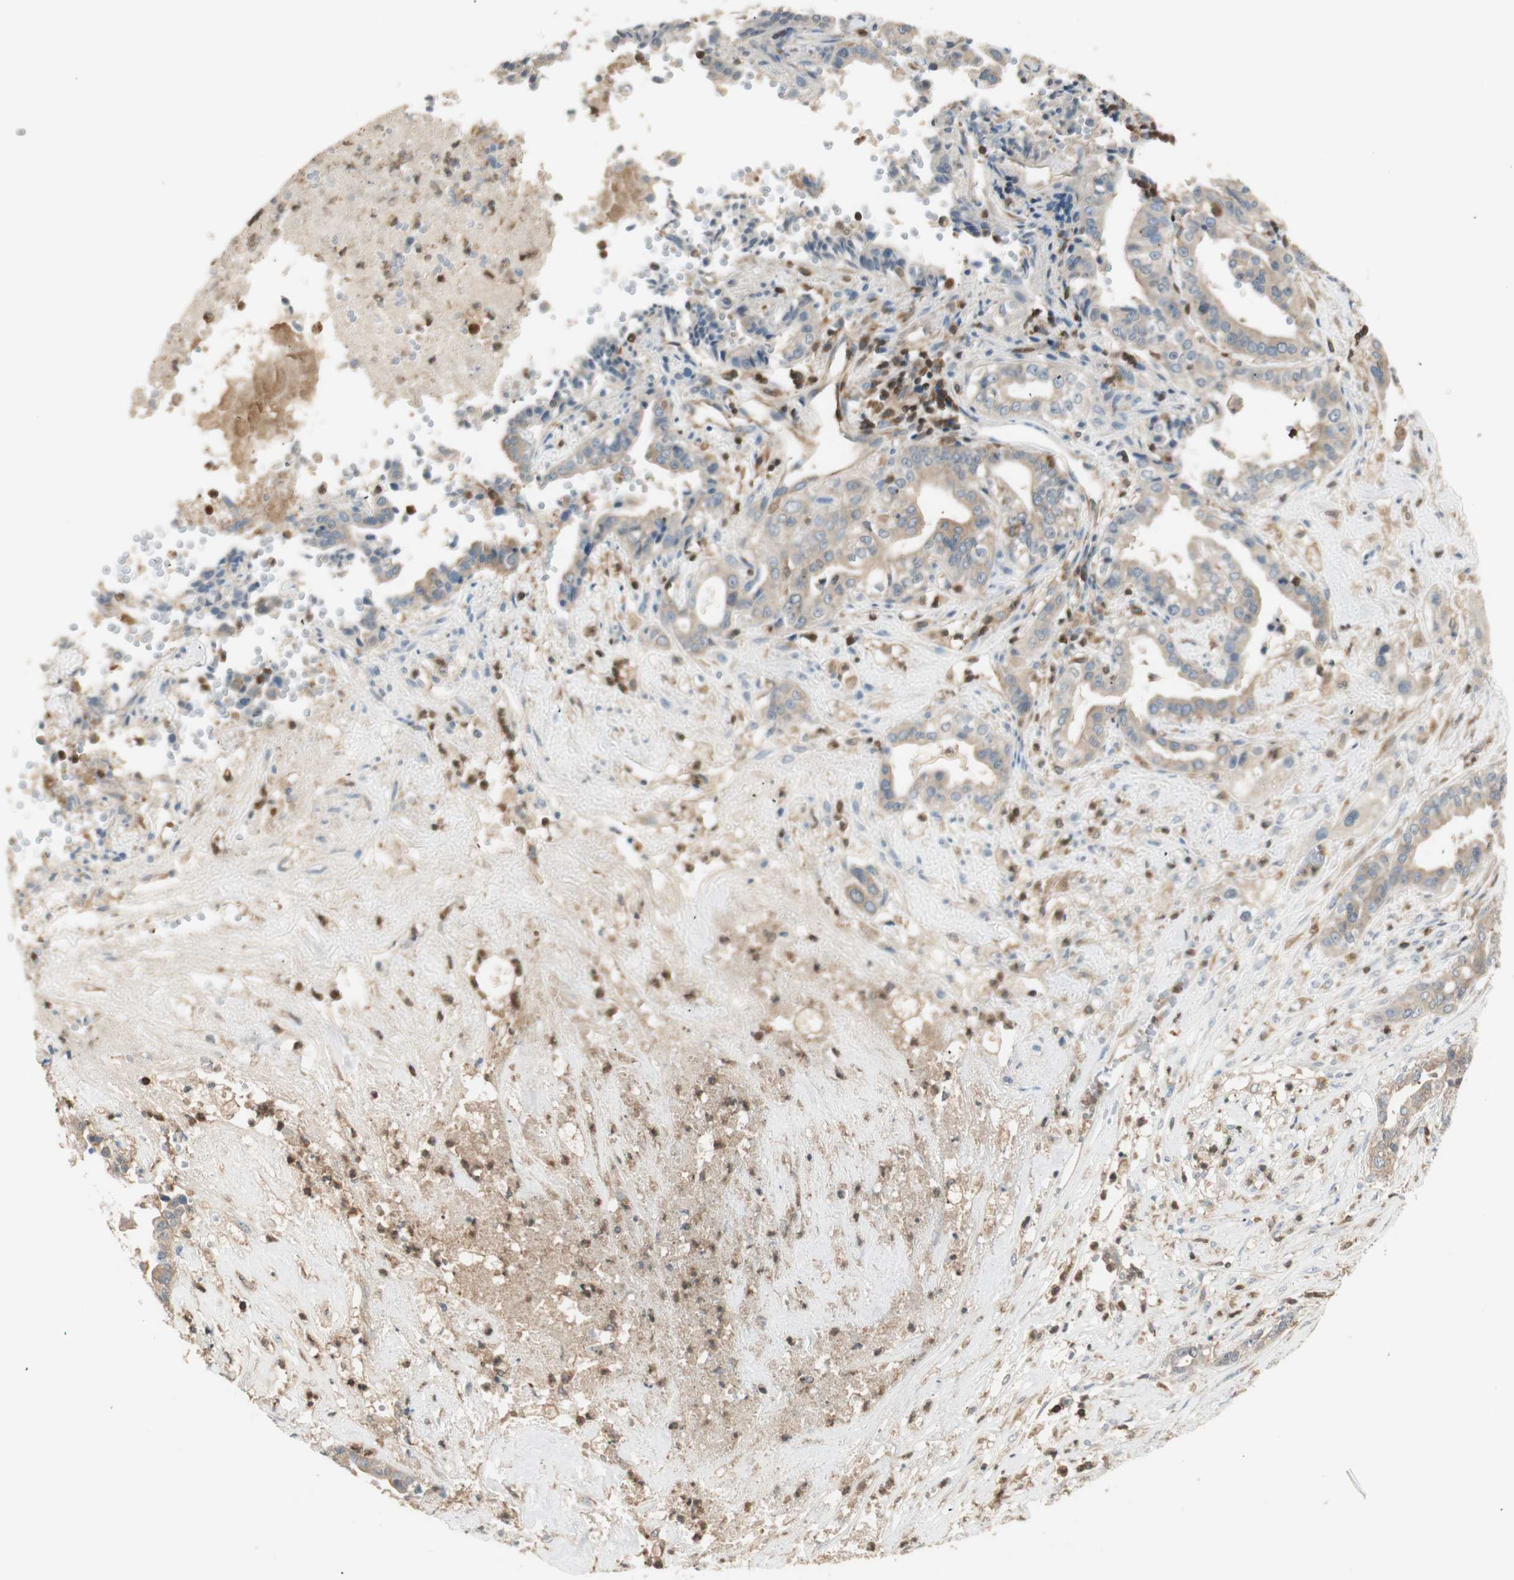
{"staining": {"intensity": "weak", "quantity": ">75%", "location": "cytoplasmic/membranous"}, "tissue": "liver cancer", "cell_type": "Tumor cells", "image_type": "cancer", "snomed": [{"axis": "morphology", "description": "Cholangiocarcinoma"}, {"axis": "topography", "description": "Liver"}], "caption": "Liver cancer stained with a brown dye demonstrates weak cytoplasmic/membranous positive expression in about >75% of tumor cells.", "gene": "CRLF3", "patient": {"sex": "female", "age": 61}}